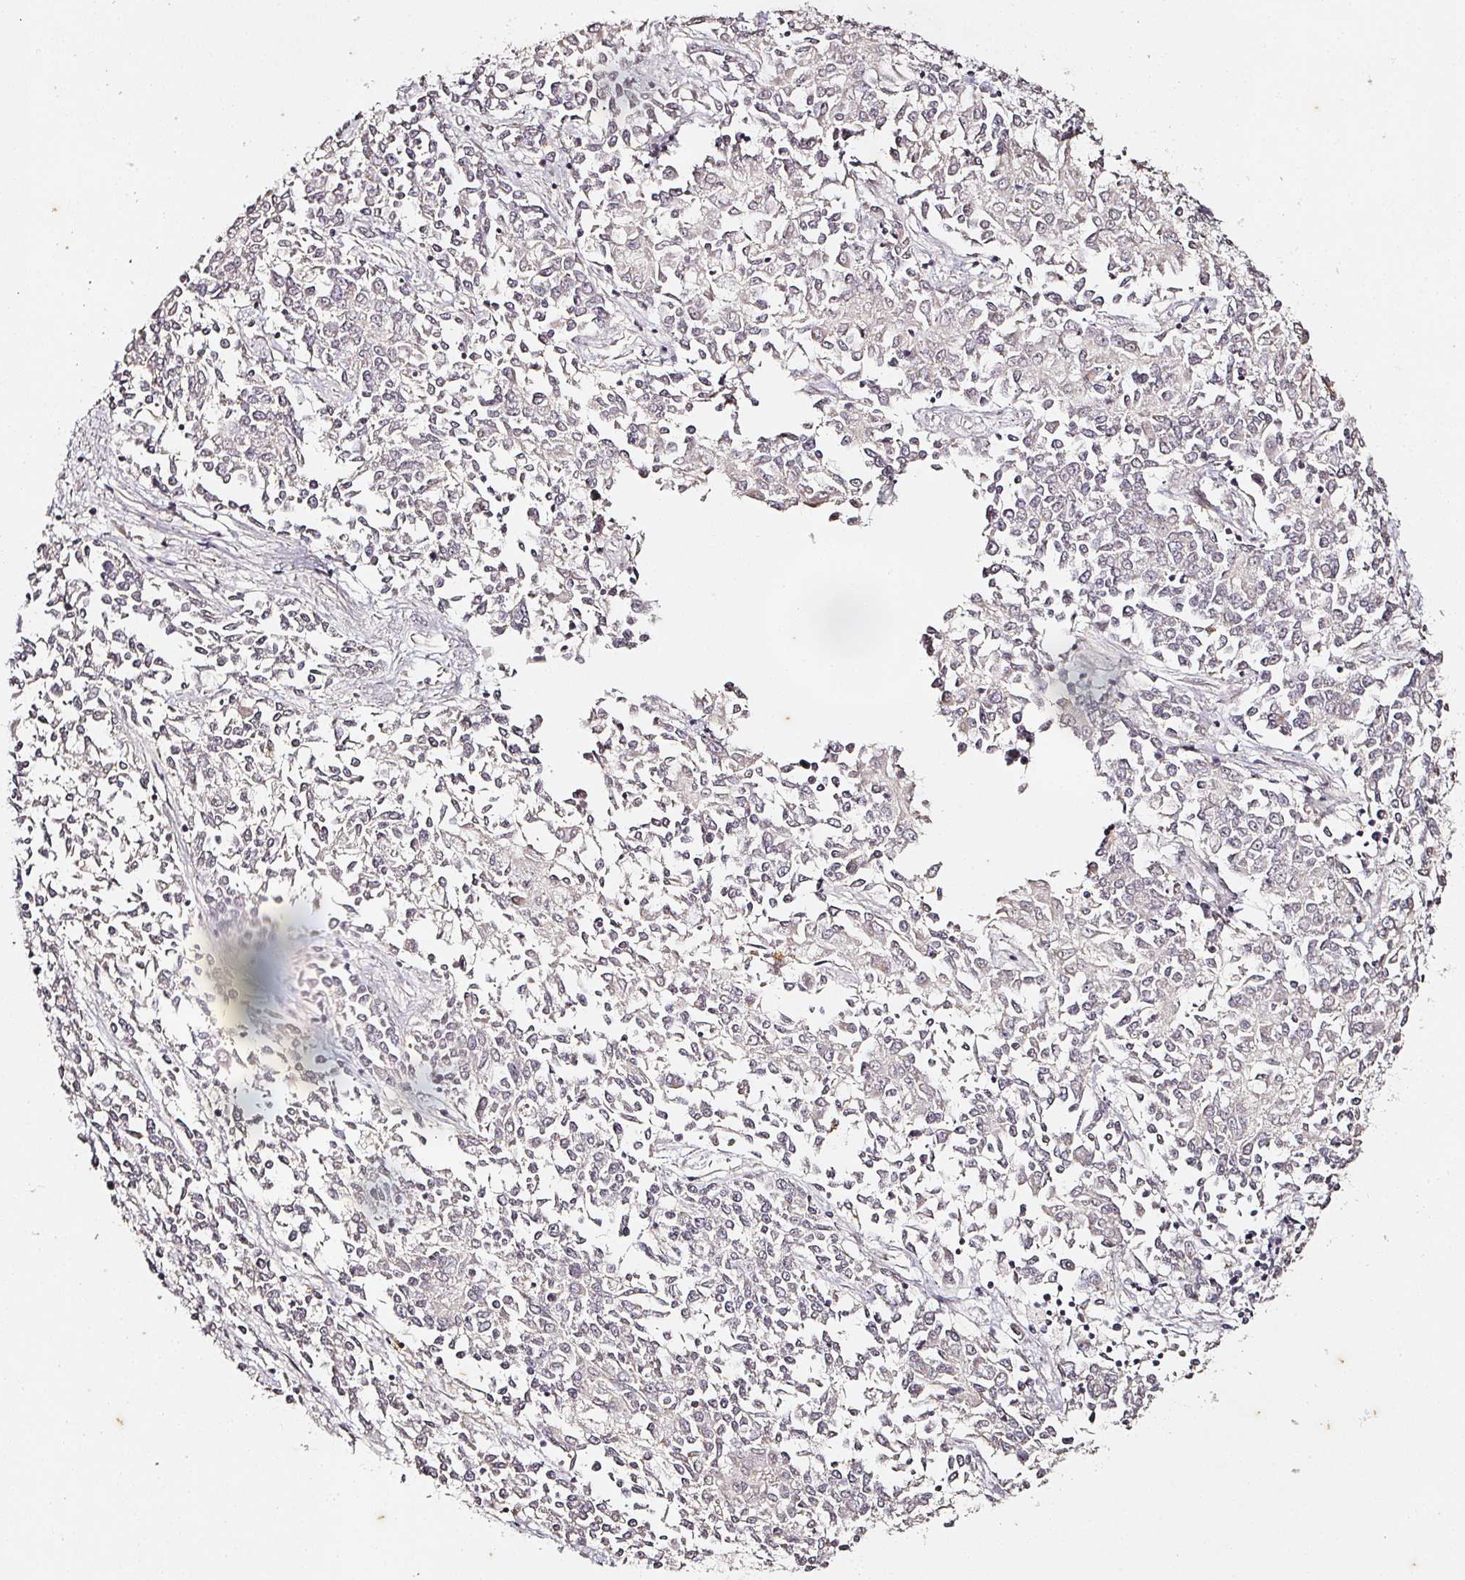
{"staining": {"intensity": "negative", "quantity": "none", "location": "none"}, "tissue": "endometrial cancer", "cell_type": "Tumor cells", "image_type": "cancer", "snomed": [{"axis": "morphology", "description": "Adenocarcinoma, NOS"}, {"axis": "topography", "description": "Endometrium"}], "caption": "This is an IHC micrograph of human endometrial adenocarcinoma. There is no positivity in tumor cells.", "gene": "CAPN5", "patient": {"sex": "female", "age": 50}}